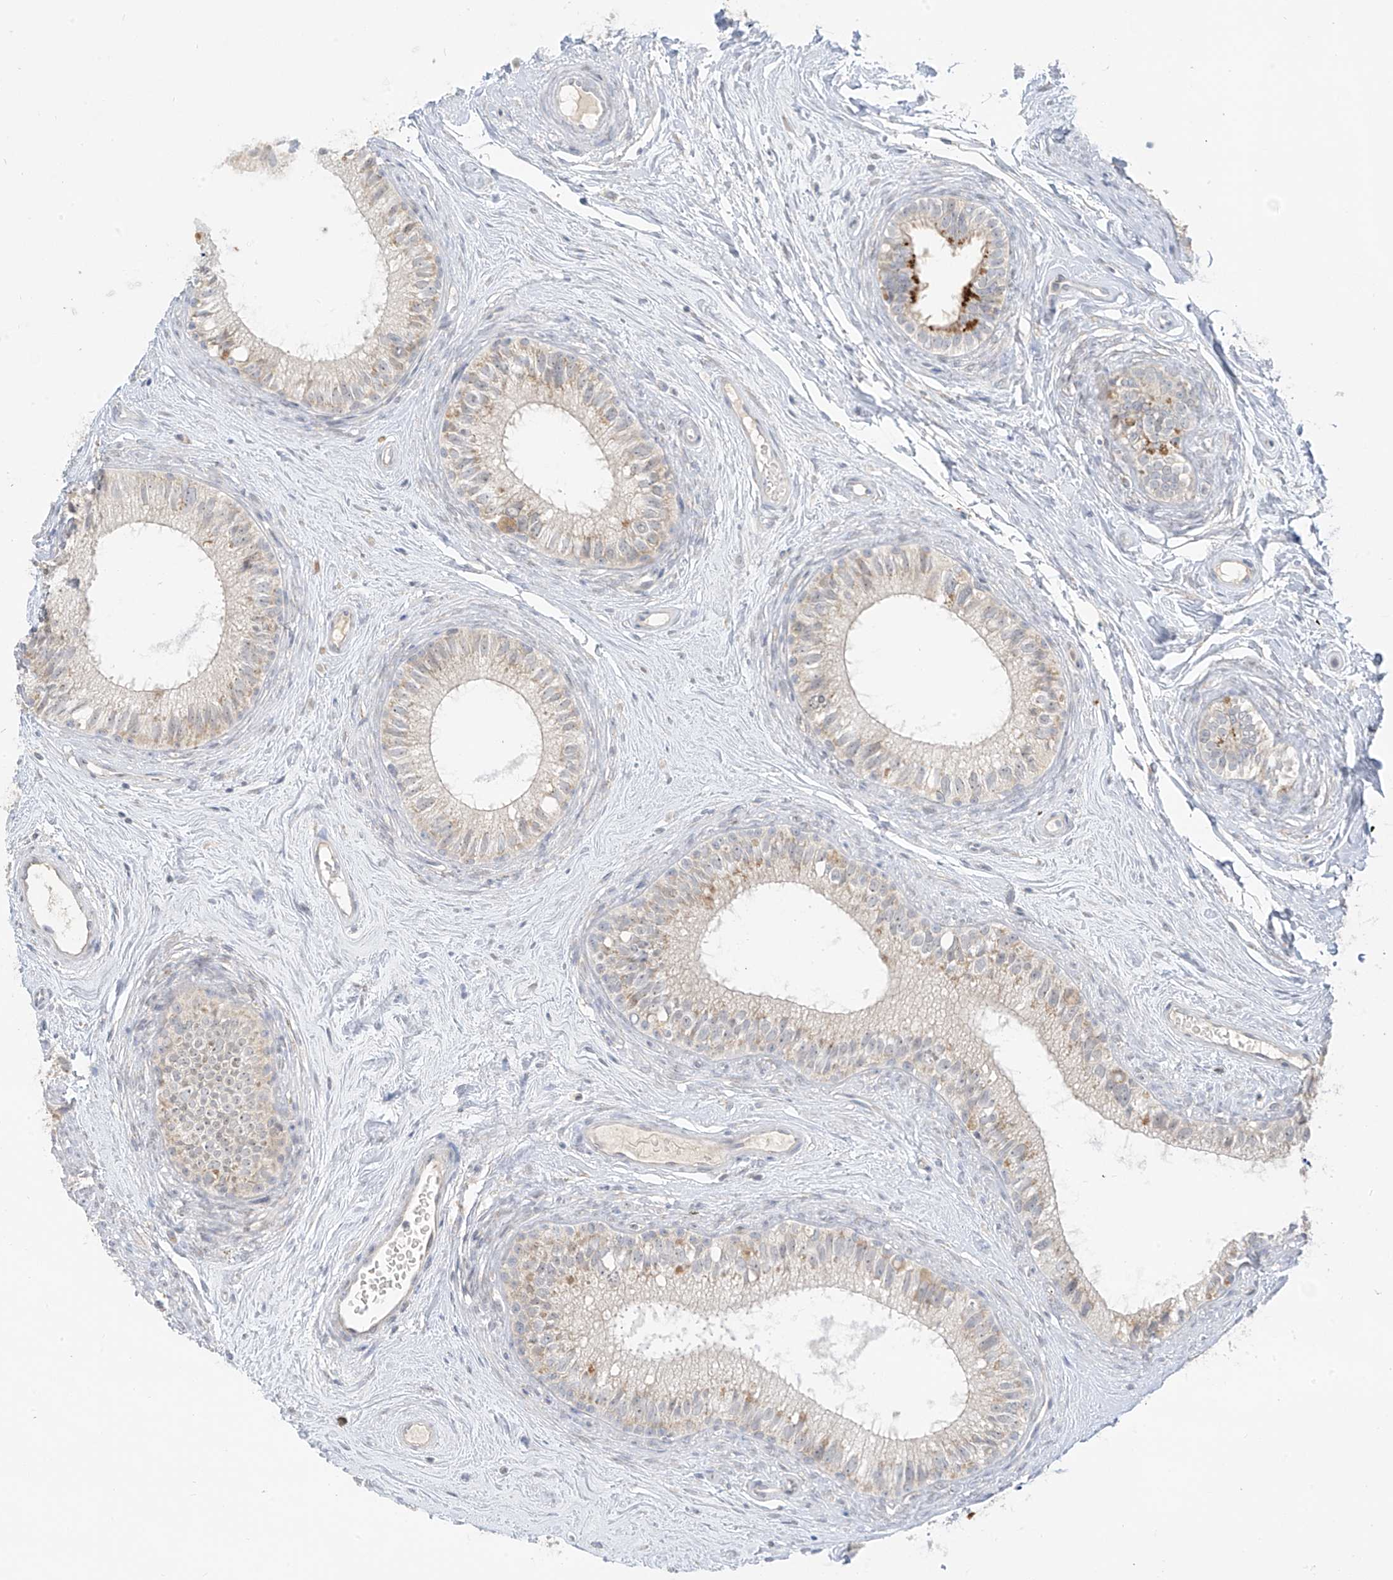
{"staining": {"intensity": "weak", "quantity": "<25%", "location": "cytoplasmic/membranous"}, "tissue": "epididymis", "cell_type": "Glandular cells", "image_type": "normal", "snomed": [{"axis": "morphology", "description": "Normal tissue, NOS"}, {"axis": "topography", "description": "Epididymis"}], "caption": "DAB immunohistochemical staining of normal epididymis exhibits no significant staining in glandular cells.", "gene": "C2orf42", "patient": {"sex": "male", "age": 71}}